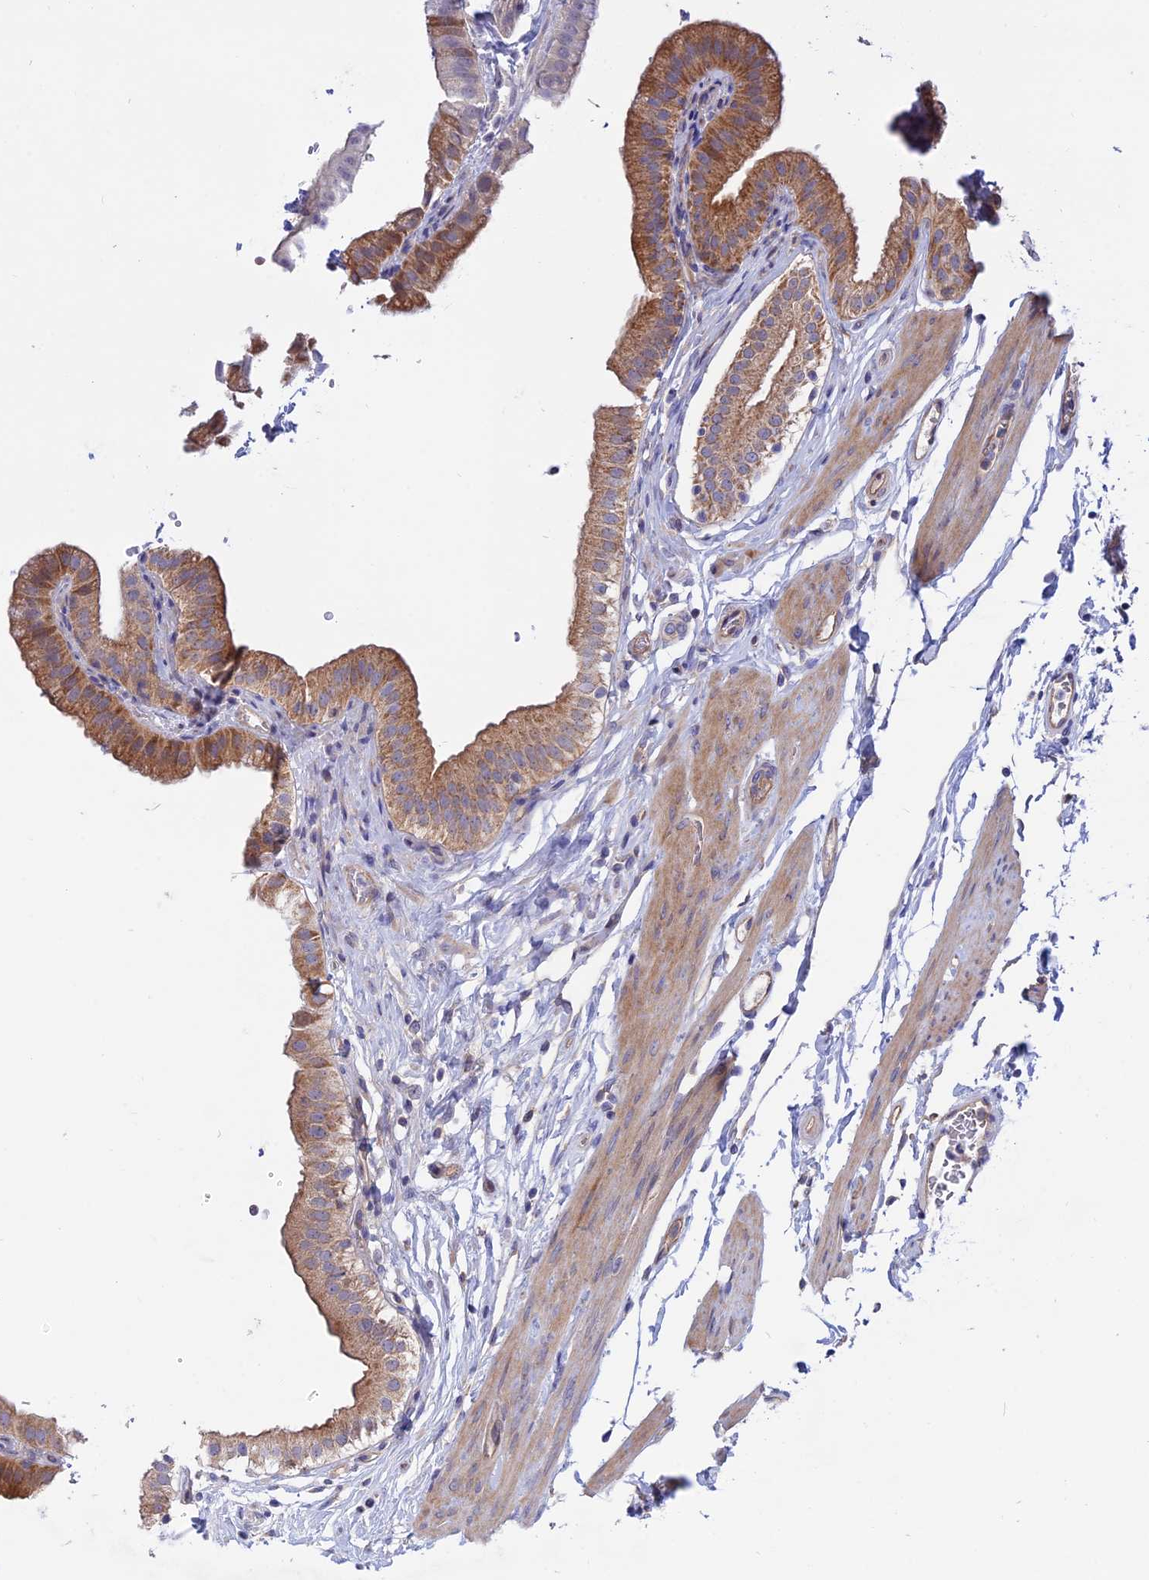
{"staining": {"intensity": "moderate", "quantity": ">75%", "location": "cytoplasmic/membranous"}, "tissue": "gallbladder", "cell_type": "Glandular cells", "image_type": "normal", "snomed": [{"axis": "morphology", "description": "Normal tissue, NOS"}, {"axis": "topography", "description": "Gallbladder"}], "caption": "Protein analysis of normal gallbladder displays moderate cytoplasmic/membranous positivity in approximately >75% of glandular cells. (brown staining indicates protein expression, while blue staining denotes nuclei).", "gene": "HYCC1", "patient": {"sex": "female", "age": 61}}